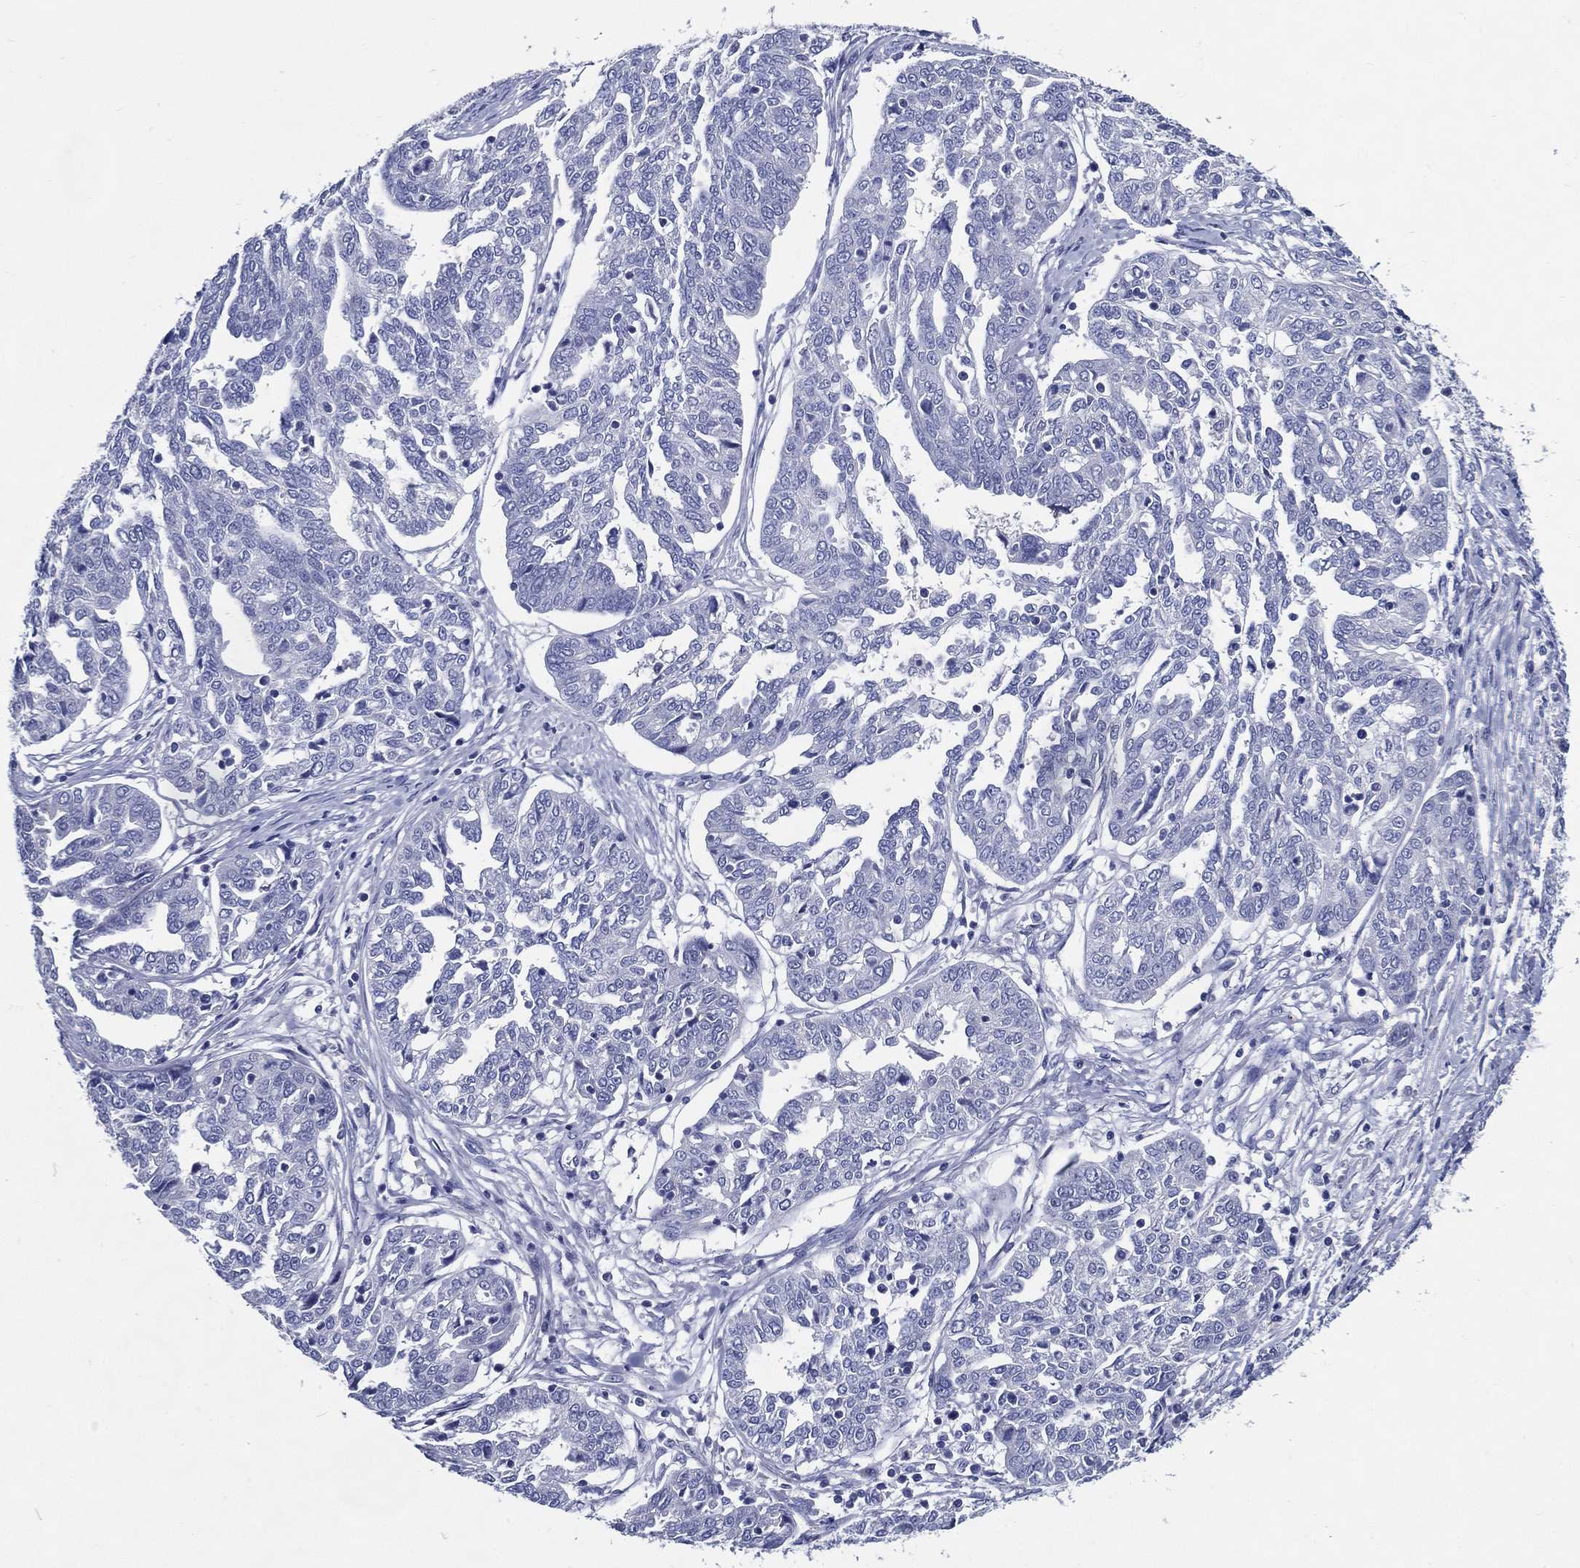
{"staining": {"intensity": "negative", "quantity": "none", "location": "none"}, "tissue": "ovarian cancer", "cell_type": "Tumor cells", "image_type": "cancer", "snomed": [{"axis": "morphology", "description": "Cystadenocarcinoma, serous, NOS"}, {"axis": "topography", "description": "Ovary"}], "caption": "Immunohistochemistry (IHC) histopathology image of neoplastic tissue: human serous cystadenocarcinoma (ovarian) stained with DAB (3,3'-diaminobenzidine) demonstrates no significant protein expression in tumor cells.", "gene": "ACE2", "patient": {"sex": "female", "age": 67}}